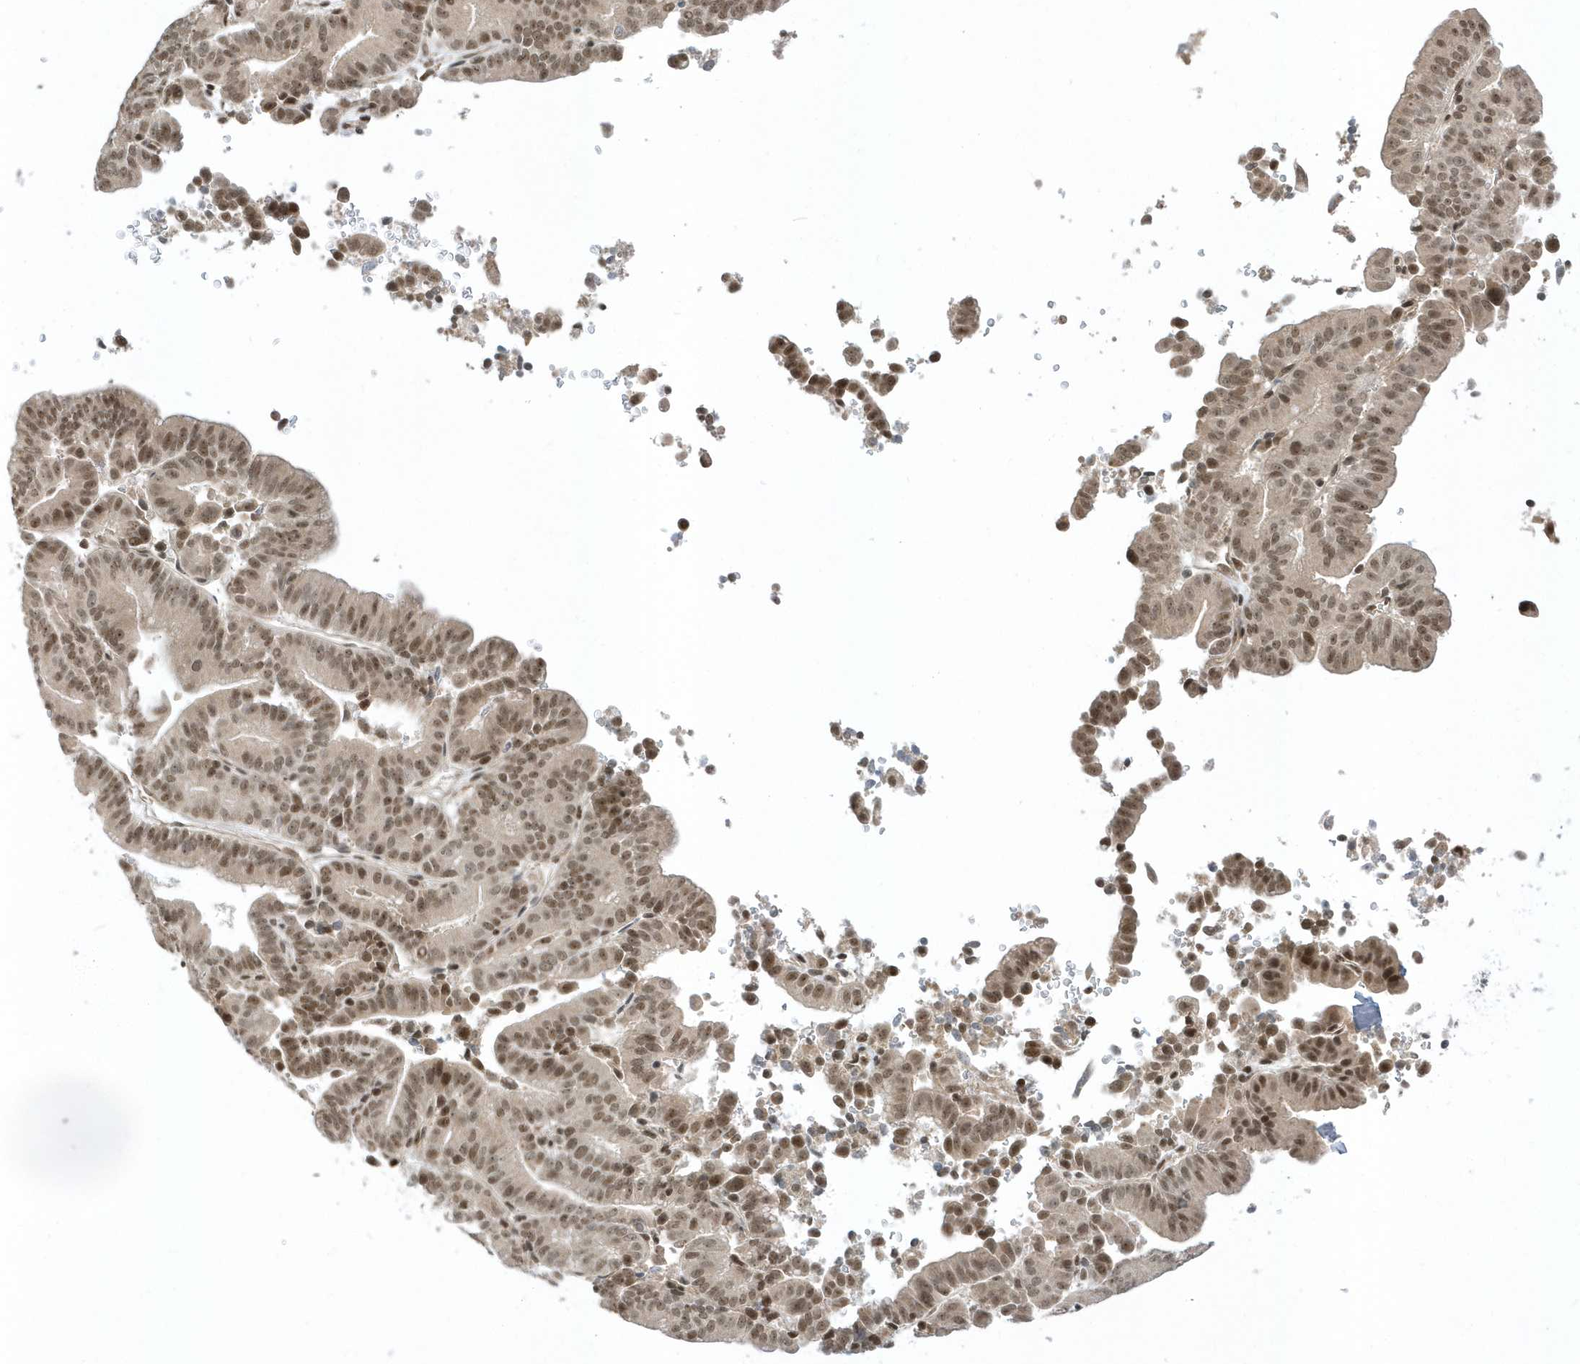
{"staining": {"intensity": "moderate", "quantity": ">75%", "location": "nuclear"}, "tissue": "liver cancer", "cell_type": "Tumor cells", "image_type": "cancer", "snomed": [{"axis": "morphology", "description": "Cholangiocarcinoma"}, {"axis": "topography", "description": "Liver"}], "caption": "A micrograph showing moderate nuclear staining in about >75% of tumor cells in liver cancer (cholangiocarcinoma), as visualized by brown immunohistochemical staining.", "gene": "ZNF740", "patient": {"sex": "female", "age": 75}}